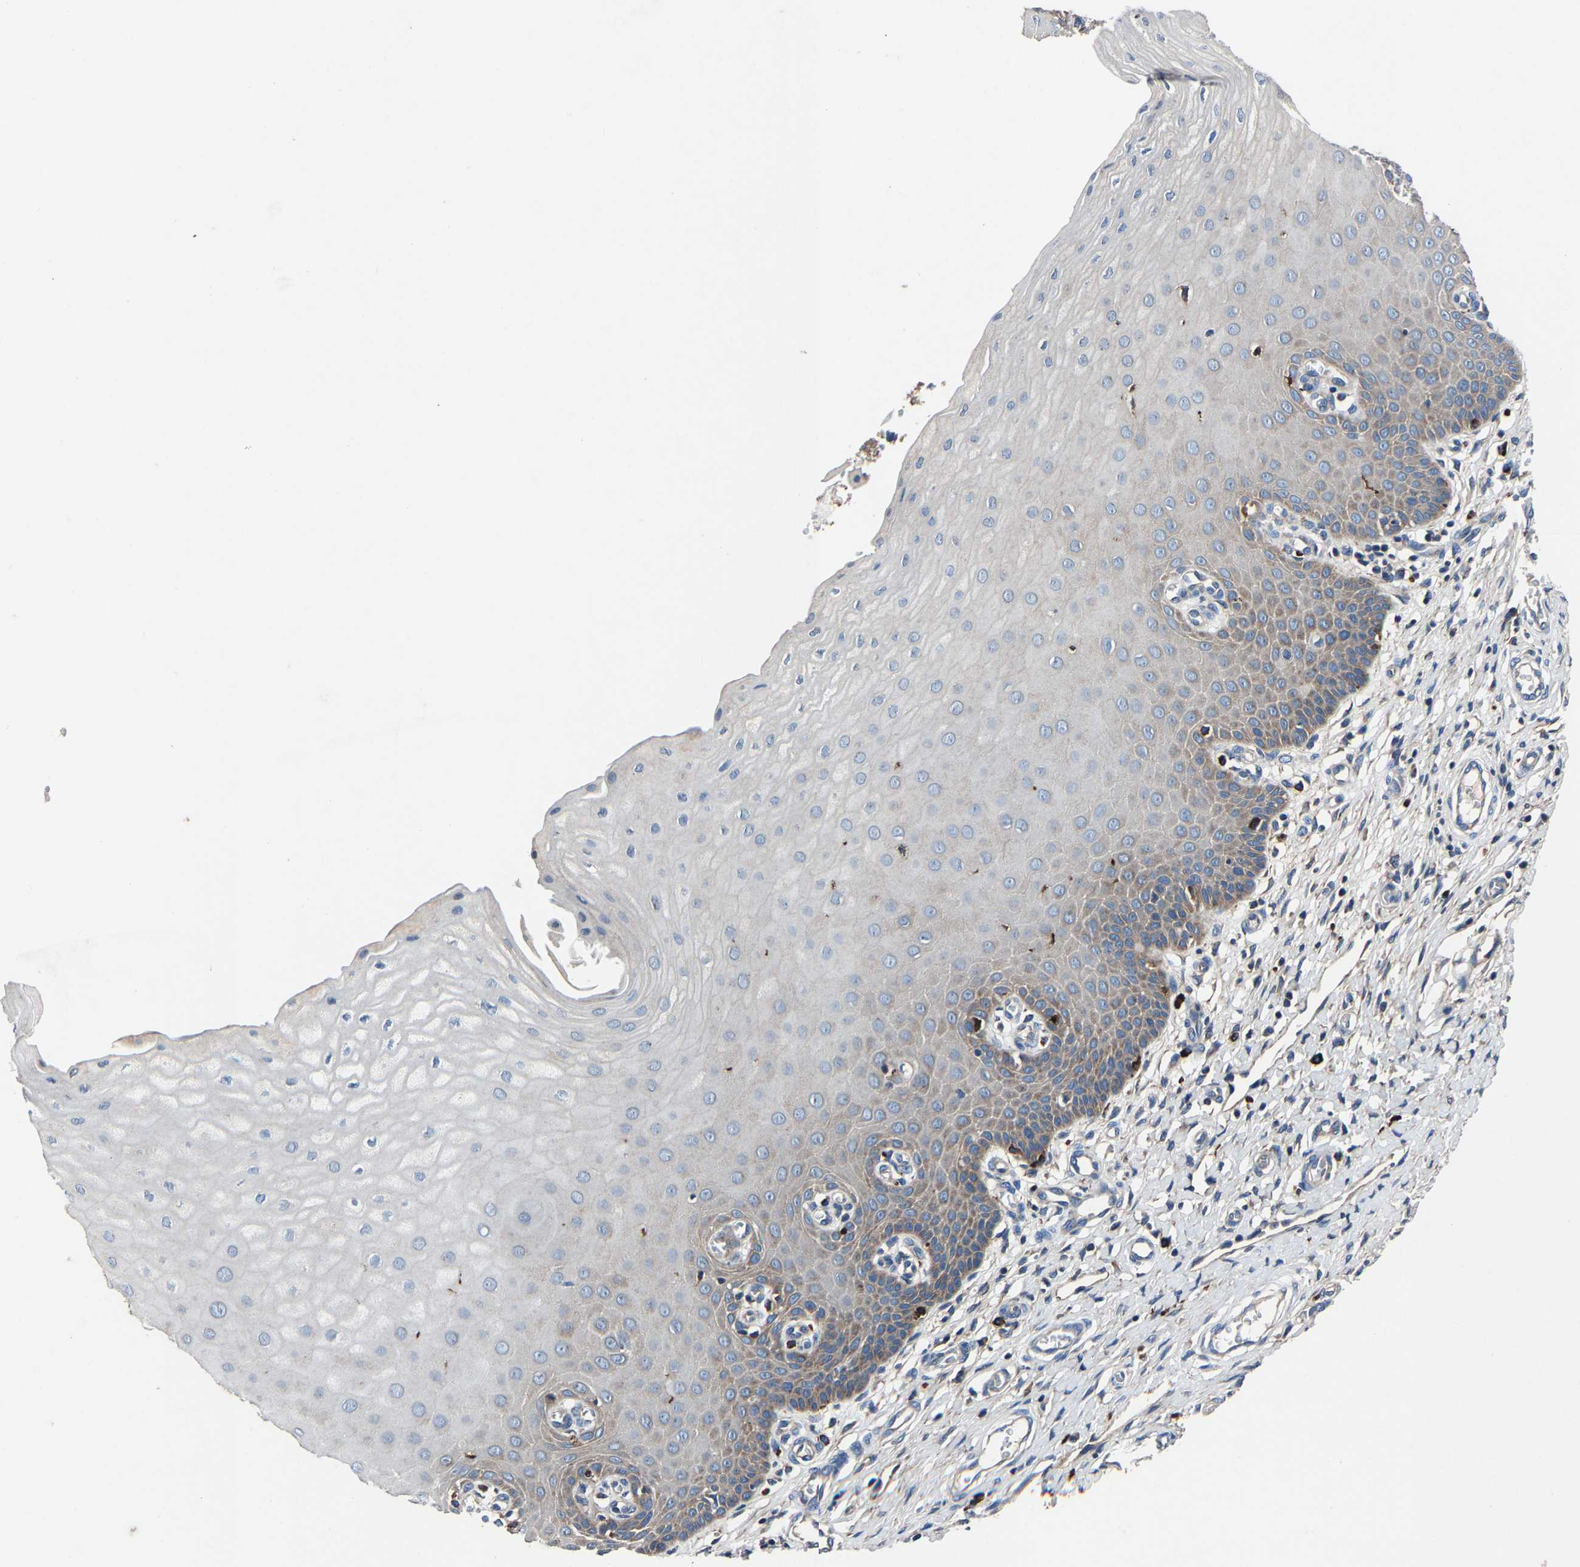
{"staining": {"intensity": "moderate", "quantity": ">75%", "location": "cytoplasmic/membranous"}, "tissue": "cervix", "cell_type": "Glandular cells", "image_type": "normal", "snomed": [{"axis": "morphology", "description": "Normal tissue, NOS"}, {"axis": "topography", "description": "Cervix"}], "caption": "A medium amount of moderate cytoplasmic/membranous staining is seen in about >75% of glandular cells in benign cervix.", "gene": "KIAA1958", "patient": {"sex": "female", "age": 55}}